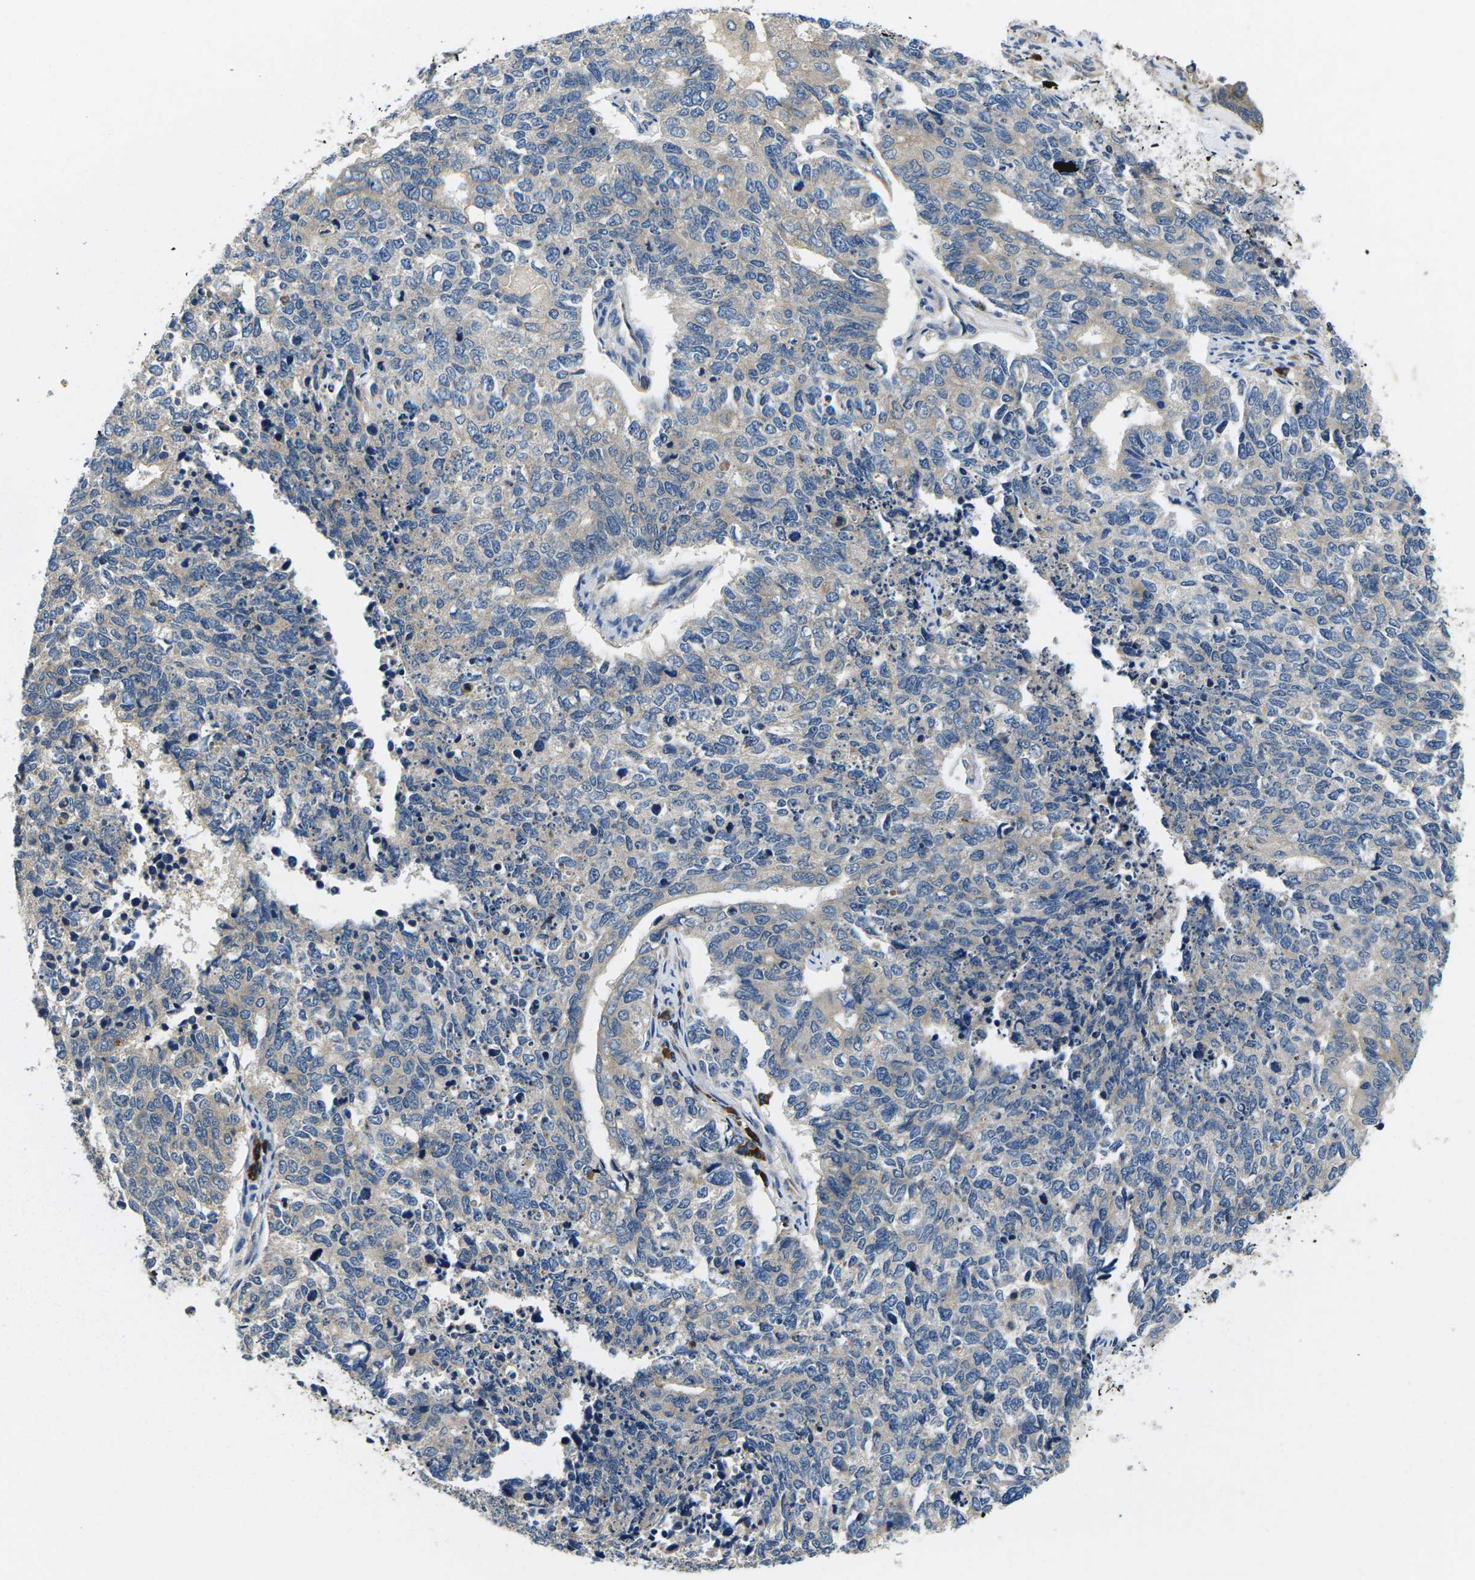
{"staining": {"intensity": "weak", "quantity": "<25%", "location": "cytoplasmic/membranous"}, "tissue": "cervical cancer", "cell_type": "Tumor cells", "image_type": "cancer", "snomed": [{"axis": "morphology", "description": "Squamous cell carcinoma, NOS"}, {"axis": "topography", "description": "Cervix"}], "caption": "Protein analysis of cervical cancer (squamous cell carcinoma) reveals no significant expression in tumor cells. (DAB (3,3'-diaminobenzidine) IHC, high magnification).", "gene": "PLCE1", "patient": {"sex": "female", "age": 63}}